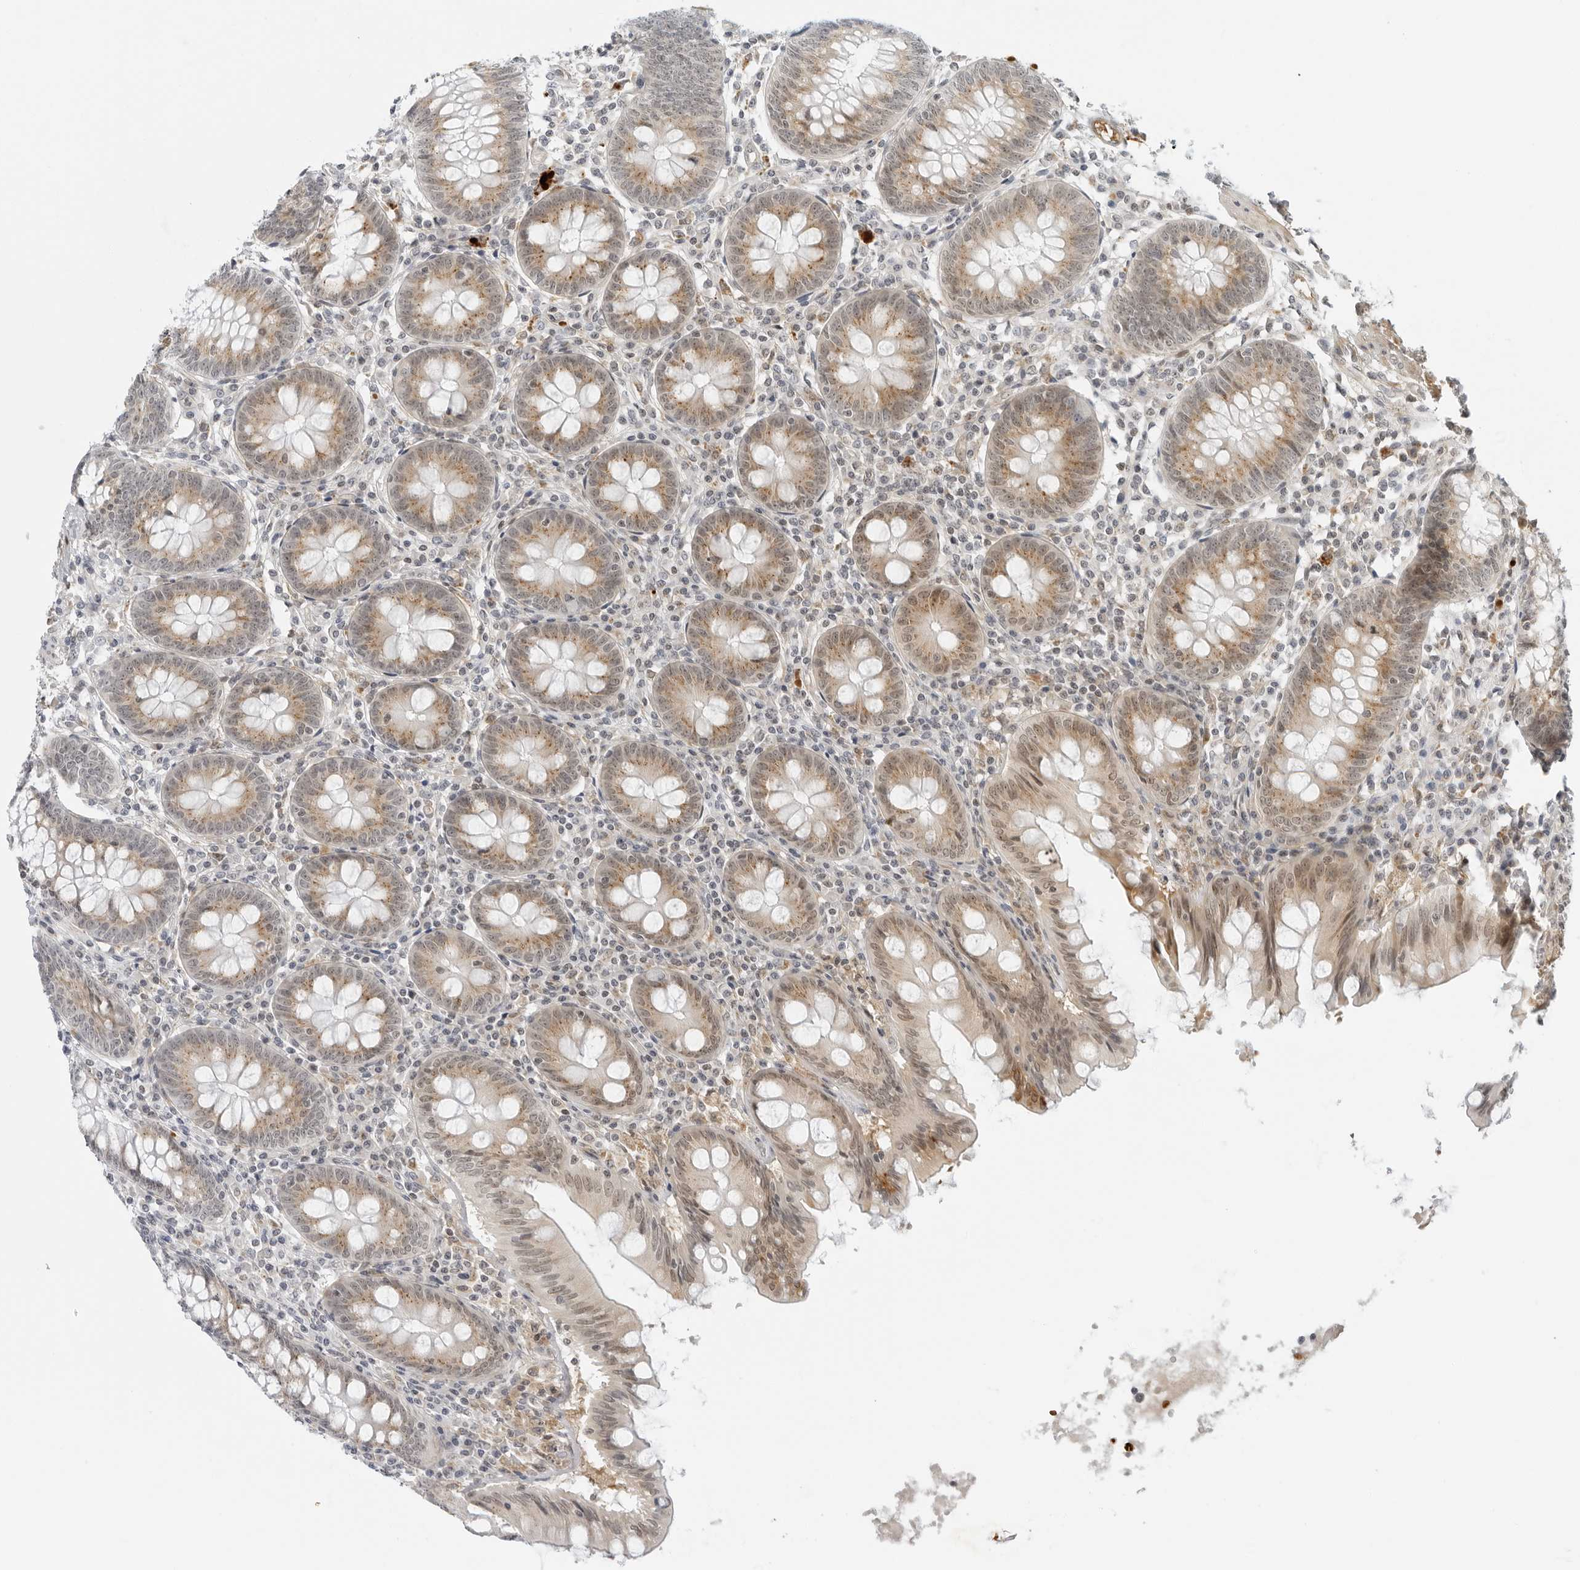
{"staining": {"intensity": "weak", "quantity": "25%-75%", "location": "cytoplasmic/membranous"}, "tissue": "appendix", "cell_type": "Glandular cells", "image_type": "normal", "snomed": [{"axis": "morphology", "description": "Normal tissue, NOS"}, {"axis": "topography", "description": "Appendix"}], "caption": "Human appendix stained with a brown dye exhibits weak cytoplasmic/membranous positive staining in approximately 25%-75% of glandular cells.", "gene": "SUGCT", "patient": {"sex": "female", "age": 54}}